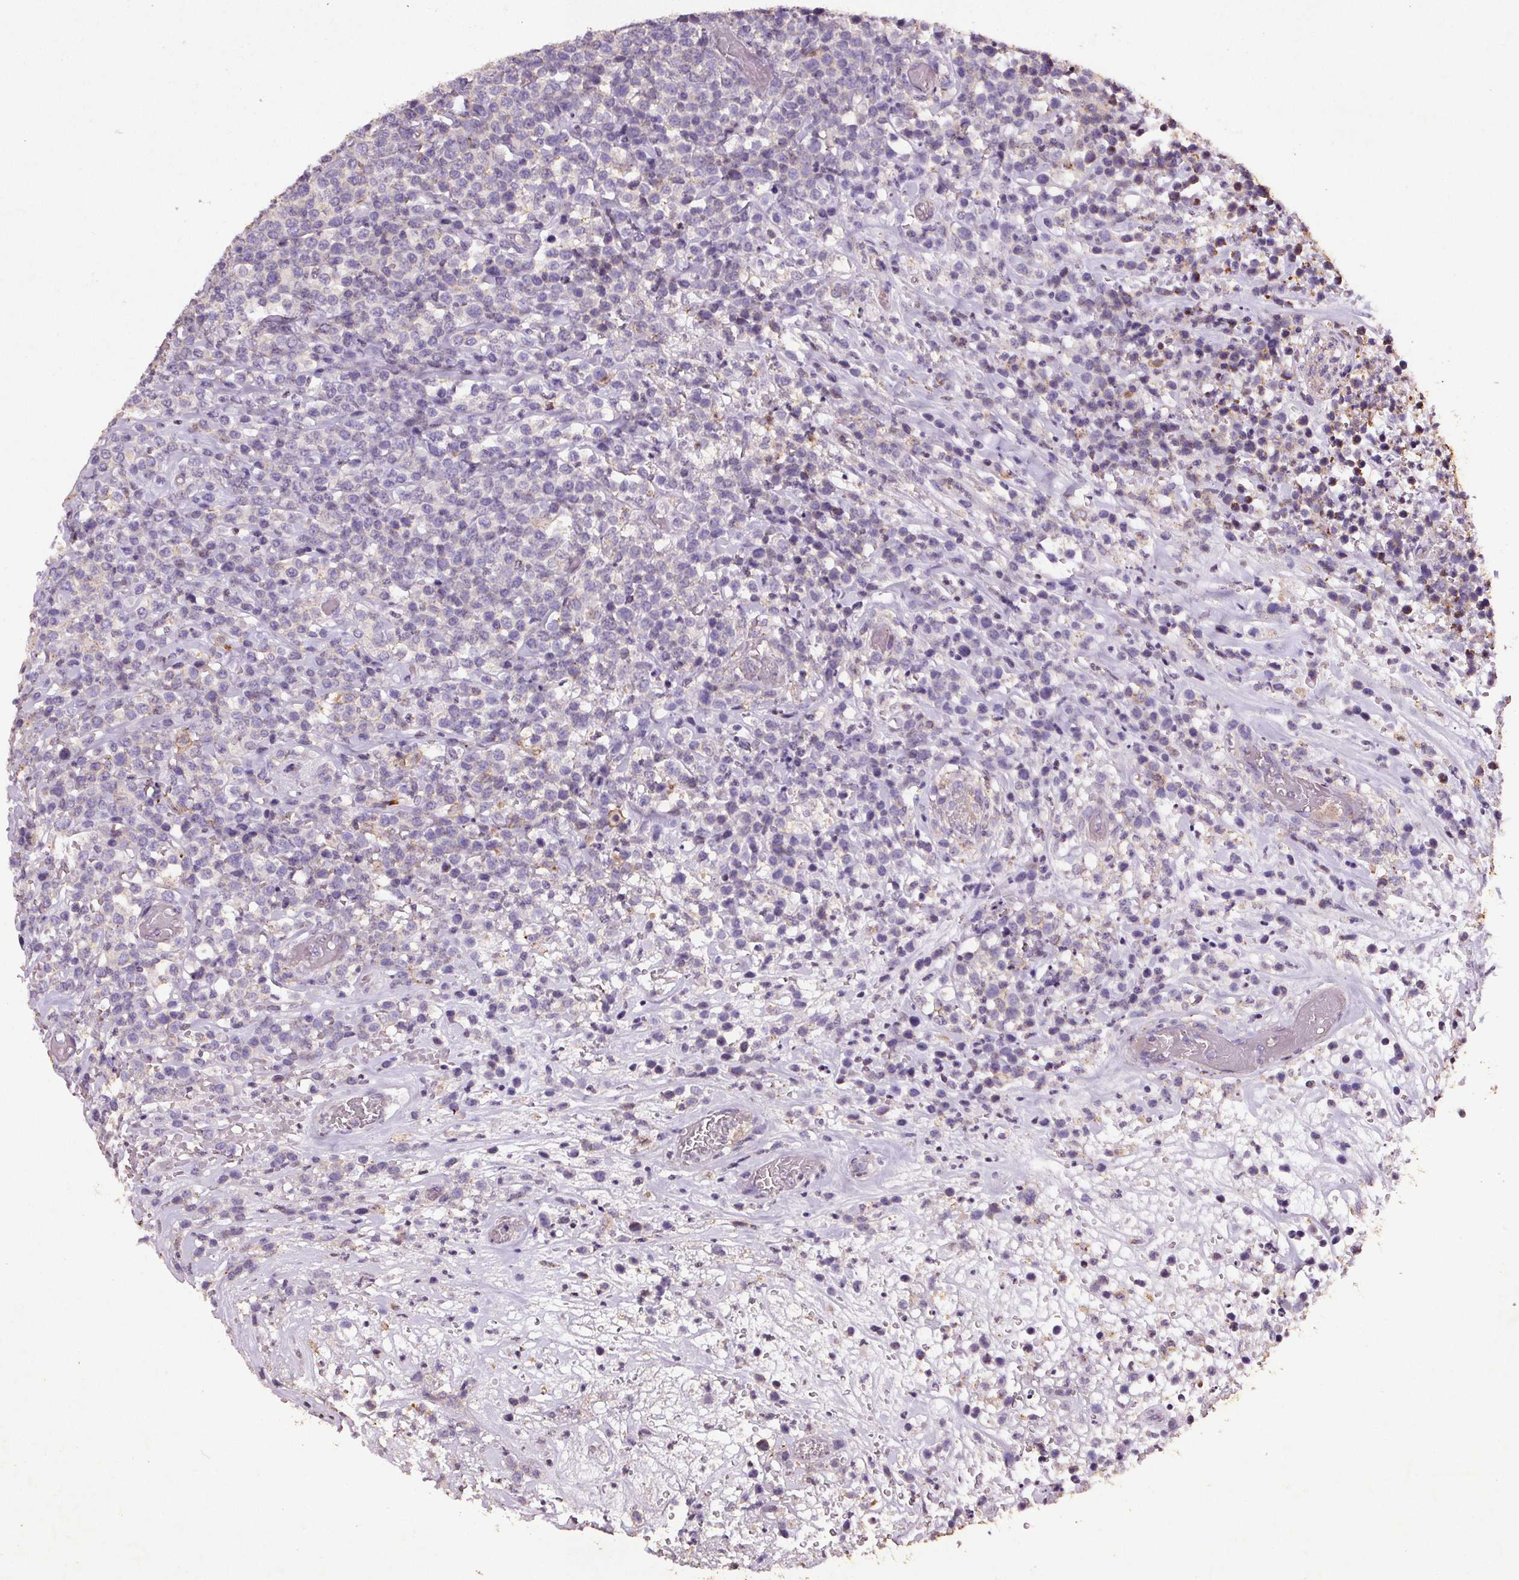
{"staining": {"intensity": "negative", "quantity": "none", "location": "none"}, "tissue": "lymphoma", "cell_type": "Tumor cells", "image_type": "cancer", "snomed": [{"axis": "morphology", "description": "Malignant lymphoma, non-Hodgkin's type, High grade"}, {"axis": "topography", "description": "Soft tissue"}], "caption": "The histopathology image shows no significant staining in tumor cells of malignant lymphoma, non-Hodgkin's type (high-grade). (Immunohistochemistry (ihc), brightfield microscopy, high magnification).", "gene": "C19orf84", "patient": {"sex": "female", "age": 56}}